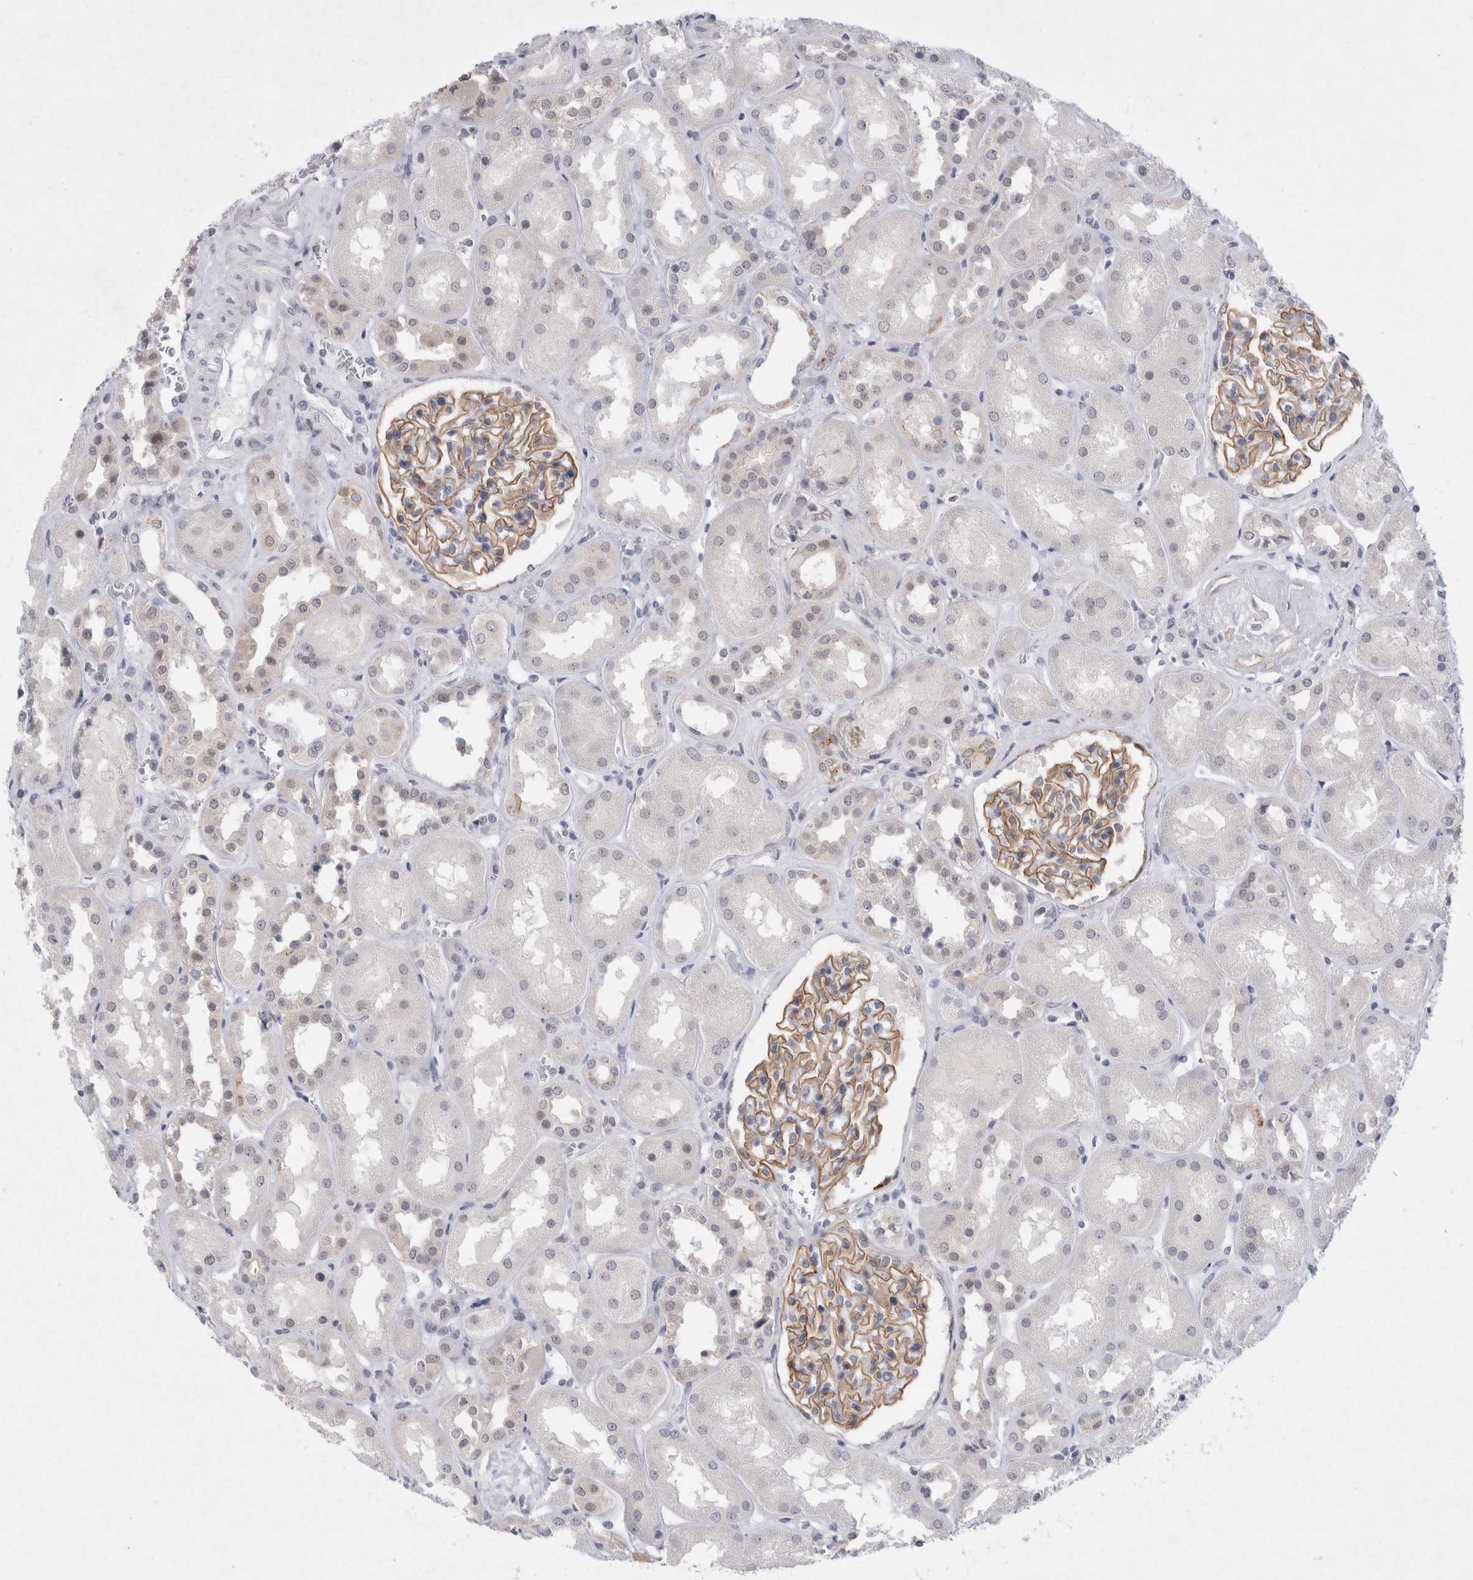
{"staining": {"intensity": "moderate", "quantity": ">75%", "location": "cytoplasmic/membranous"}, "tissue": "kidney", "cell_type": "Cells in glomeruli", "image_type": "normal", "snomed": [{"axis": "morphology", "description": "Normal tissue, NOS"}, {"axis": "topography", "description": "Kidney"}], "caption": "Brown immunohistochemical staining in normal human kidney shows moderate cytoplasmic/membranous expression in approximately >75% of cells in glomeruli.", "gene": "NIPA1", "patient": {"sex": "male", "age": 70}}